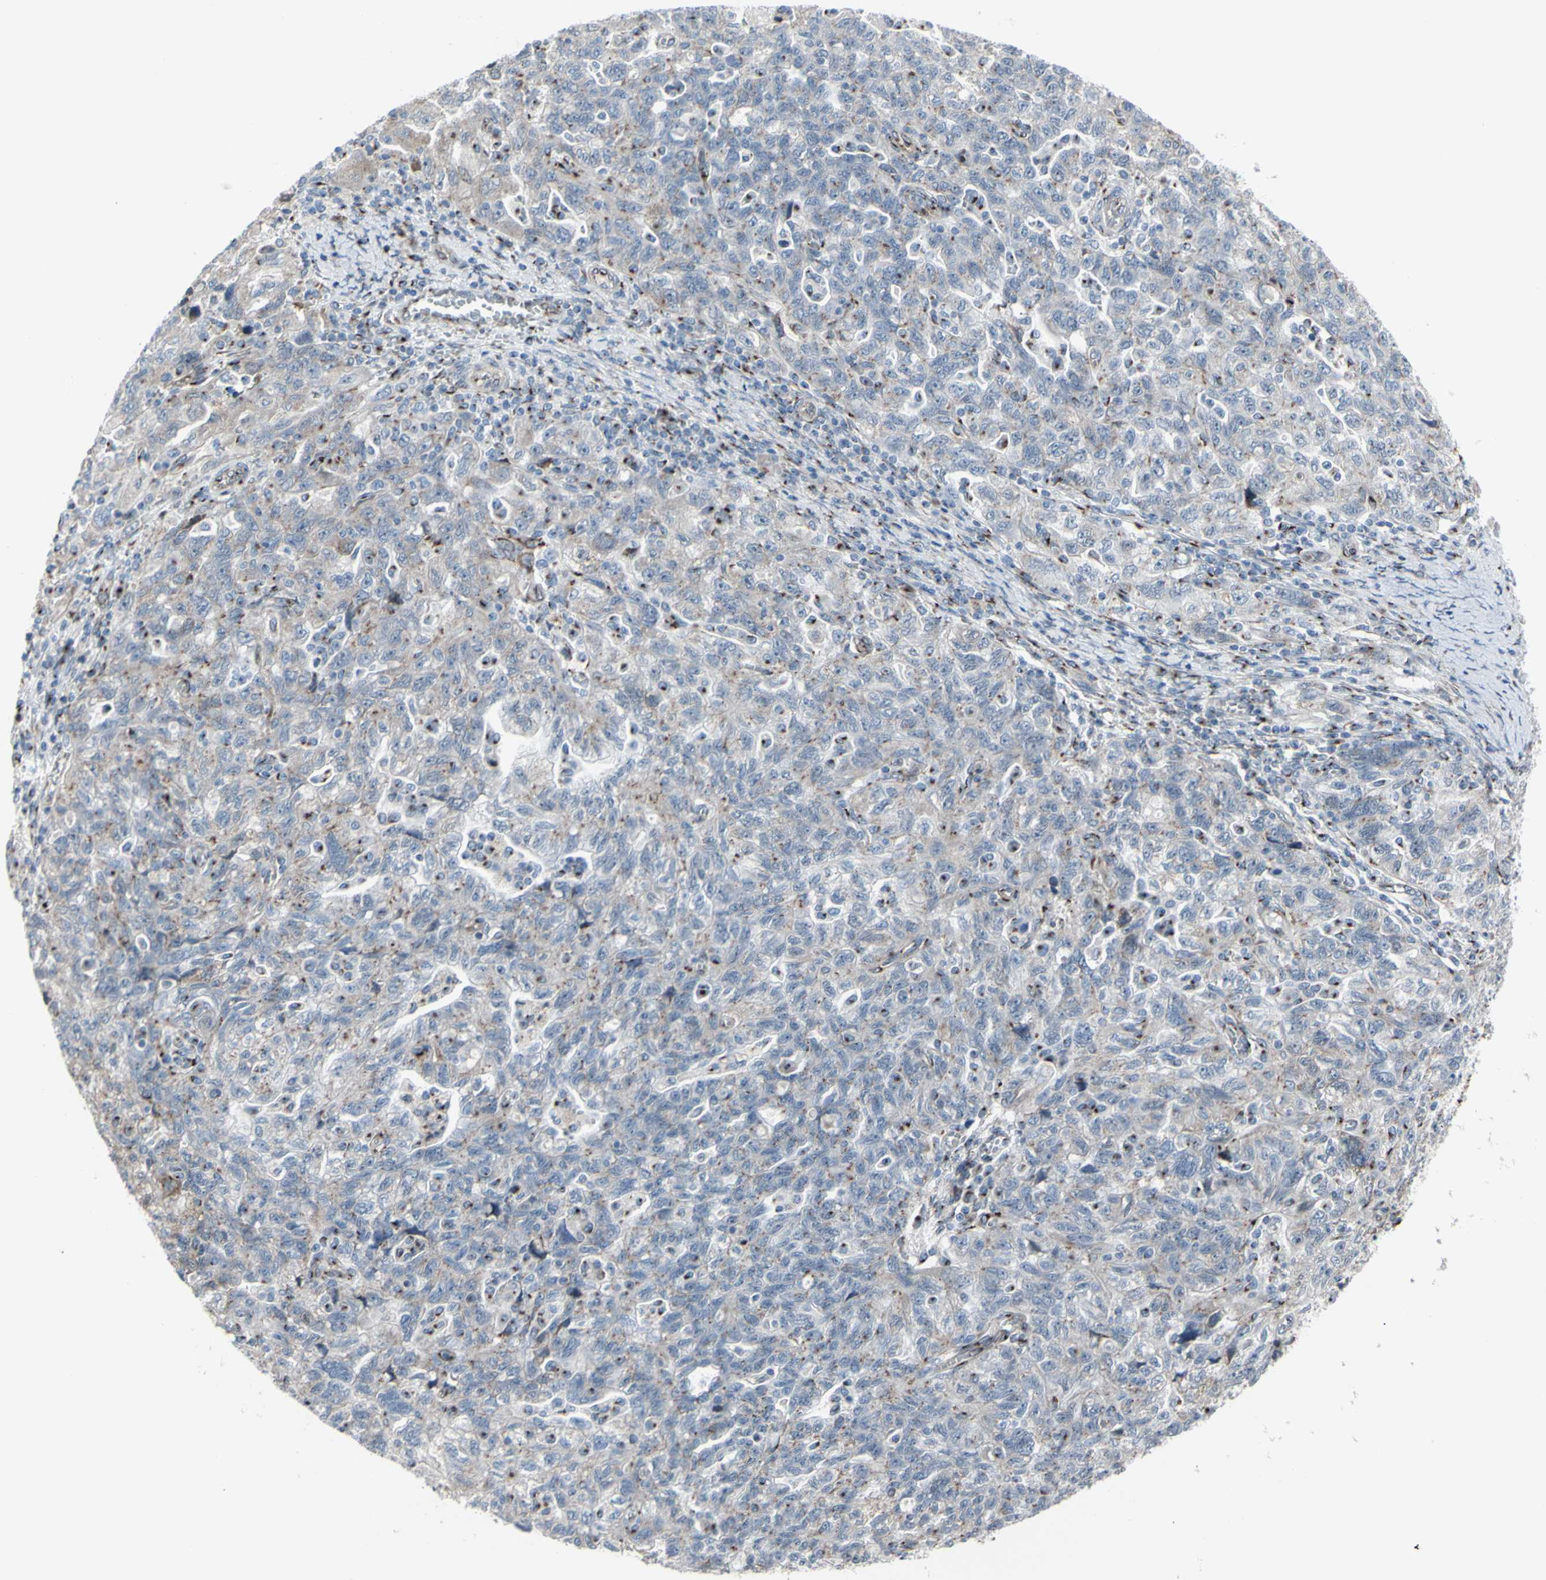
{"staining": {"intensity": "strong", "quantity": "<25%", "location": "cytoplasmic/membranous"}, "tissue": "ovarian cancer", "cell_type": "Tumor cells", "image_type": "cancer", "snomed": [{"axis": "morphology", "description": "Carcinoma, NOS"}, {"axis": "morphology", "description": "Cystadenocarcinoma, serous, NOS"}, {"axis": "topography", "description": "Ovary"}], "caption": "Tumor cells show strong cytoplasmic/membranous expression in about <25% of cells in serous cystadenocarcinoma (ovarian). (DAB (3,3'-diaminobenzidine) IHC, brown staining for protein, blue staining for nuclei).", "gene": "GLG1", "patient": {"sex": "female", "age": 69}}